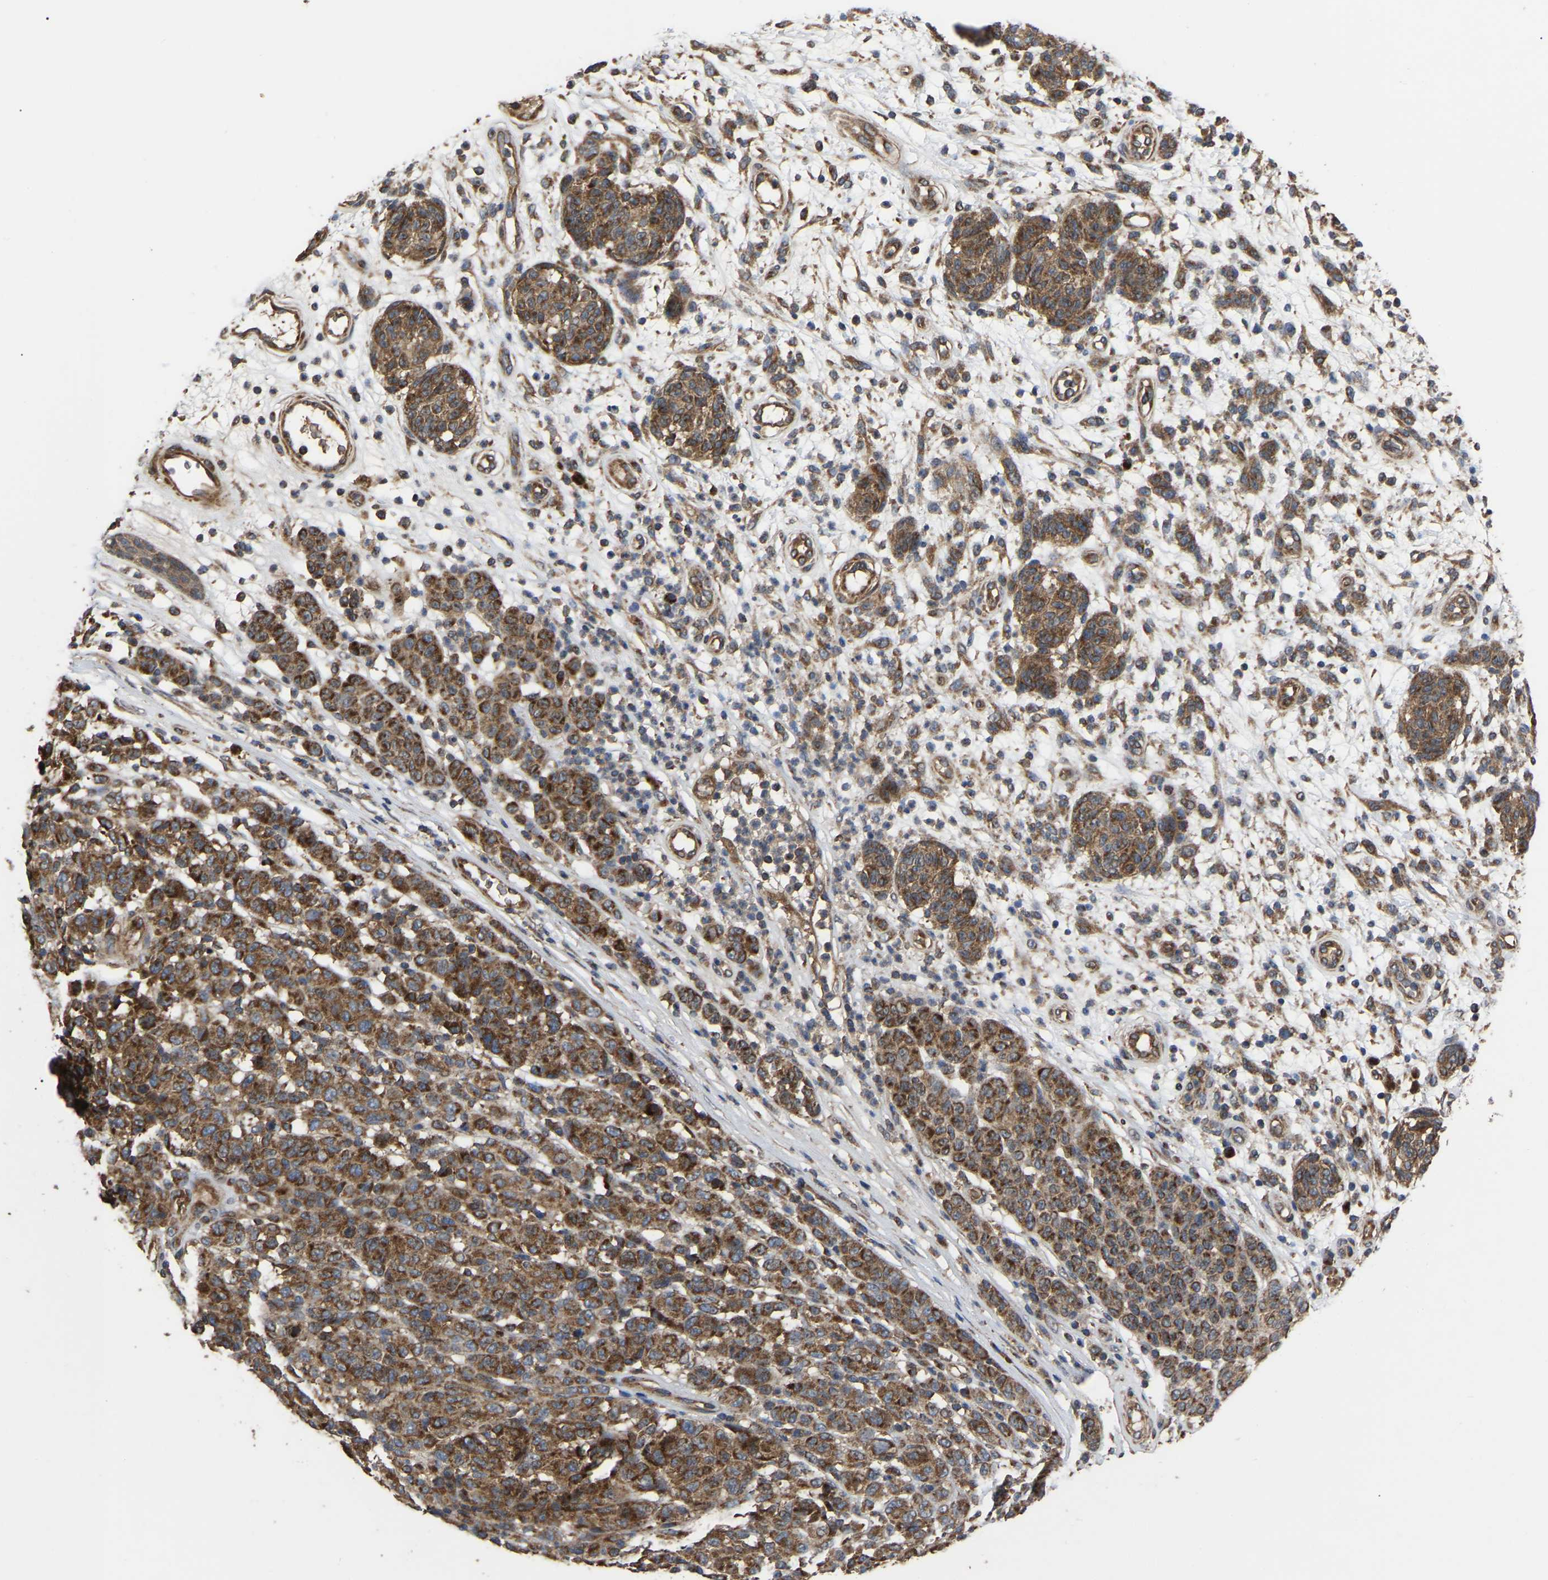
{"staining": {"intensity": "strong", "quantity": ">75%", "location": "cytoplasmic/membranous"}, "tissue": "melanoma", "cell_type": "Tumor cells", "image_type": "cancer", "snomed": [{"axis": "morphology", "description": "Malignant melanoma, NOS"}, {"axis": "topography", "description": "Skin"}], "caption": "Immunohistochemical staining of malignant melanoma demonstrates high levels of strong cytoplasmic/membranous protein expression in about >75% of tumor cells.", "gene": "GCC1", "patient": {"sex": "male", "age": 59}}